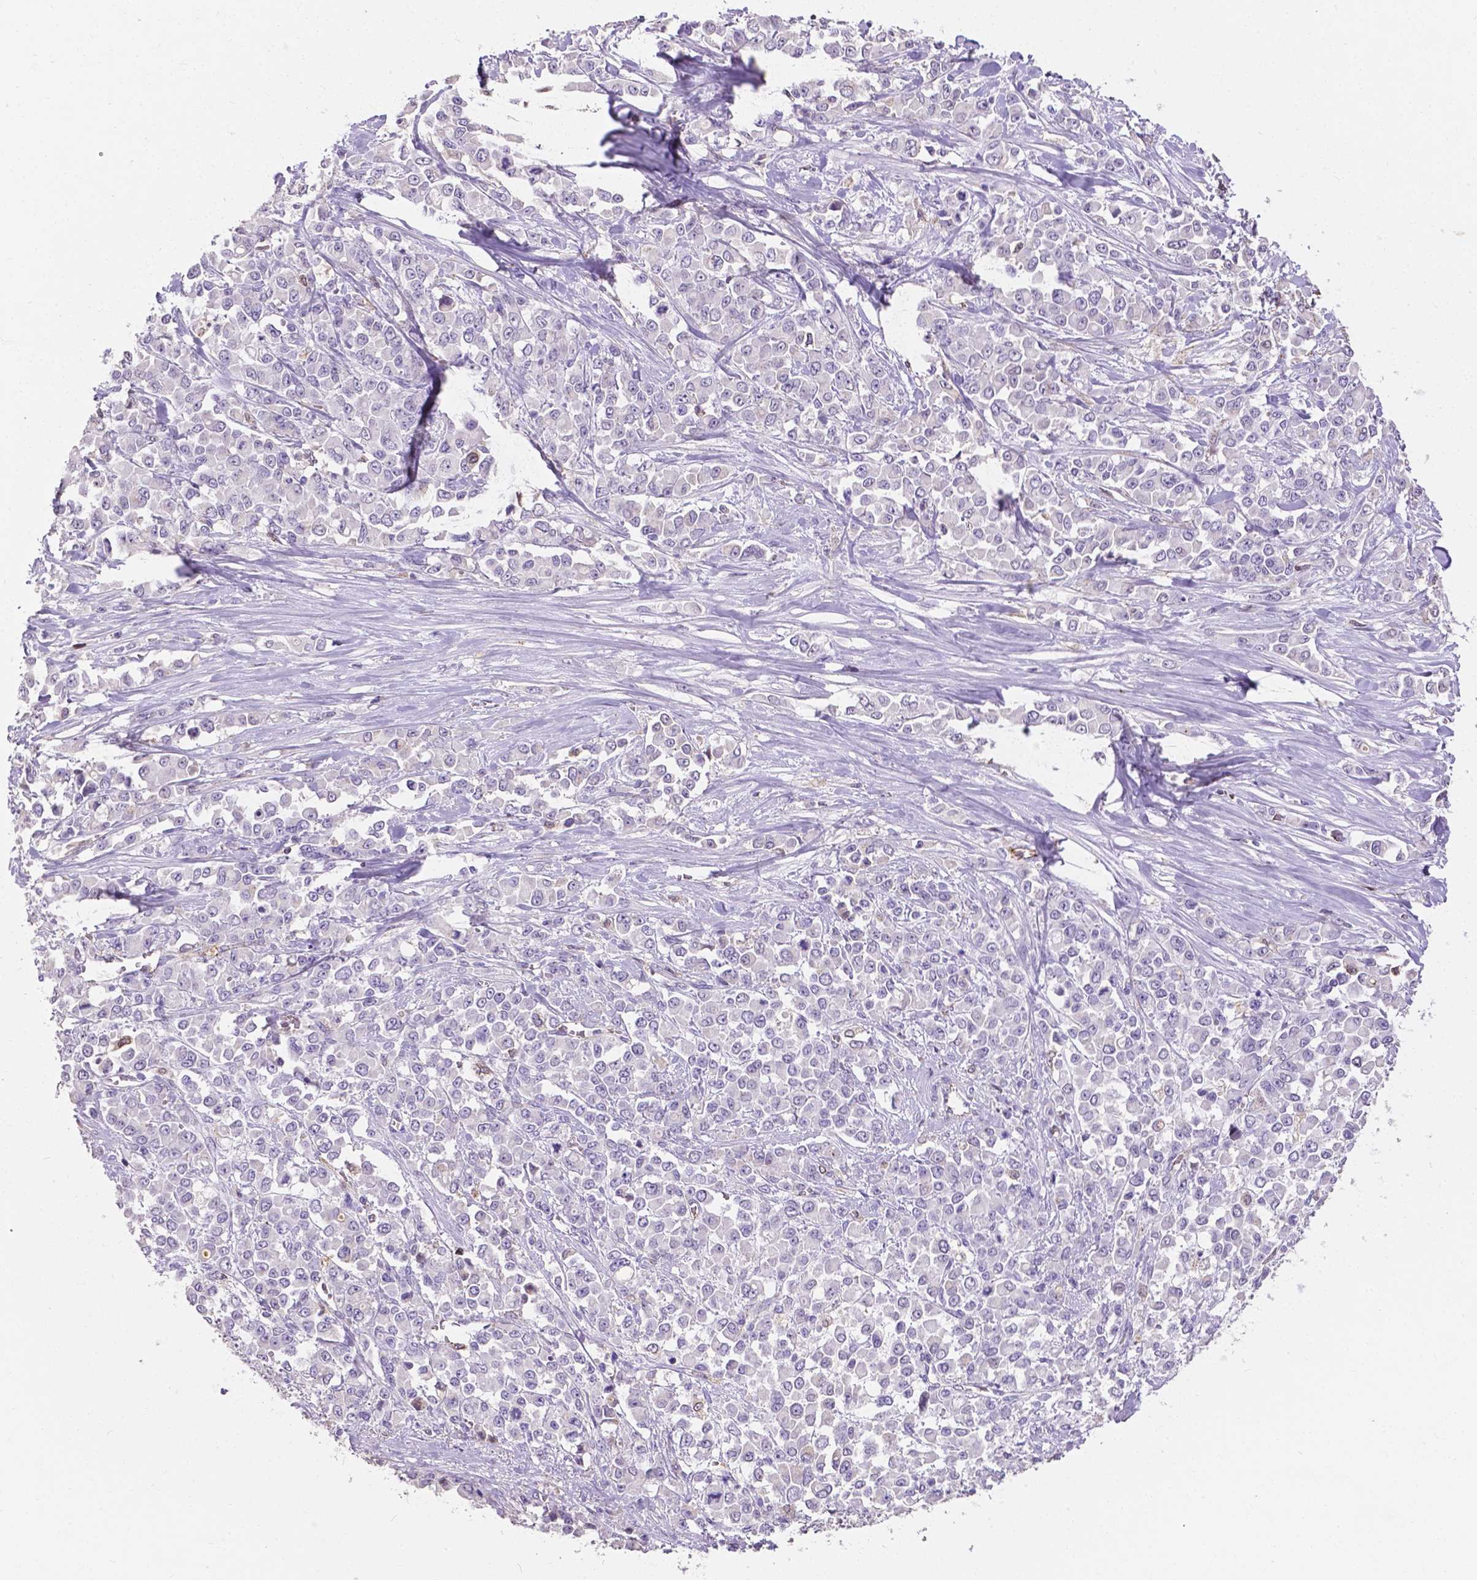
{"staining": {"intensity": "negative", "quantity": "none", "location": "none"}, "tissue": "stomach cancer", "cell_type": "Tumor cells", "image_type": "cancer", "snomed": [{"axis": "morphology", "description": "Adenocarcinoma, NOS"}, {"axis": "topography", "description": "Stomach"}], "caption": "An image of human stomach adenocarcinoma is negative for staining in tumor cells.", "gene": "APOE", "patient": {"sex": "female", "age": 76}}